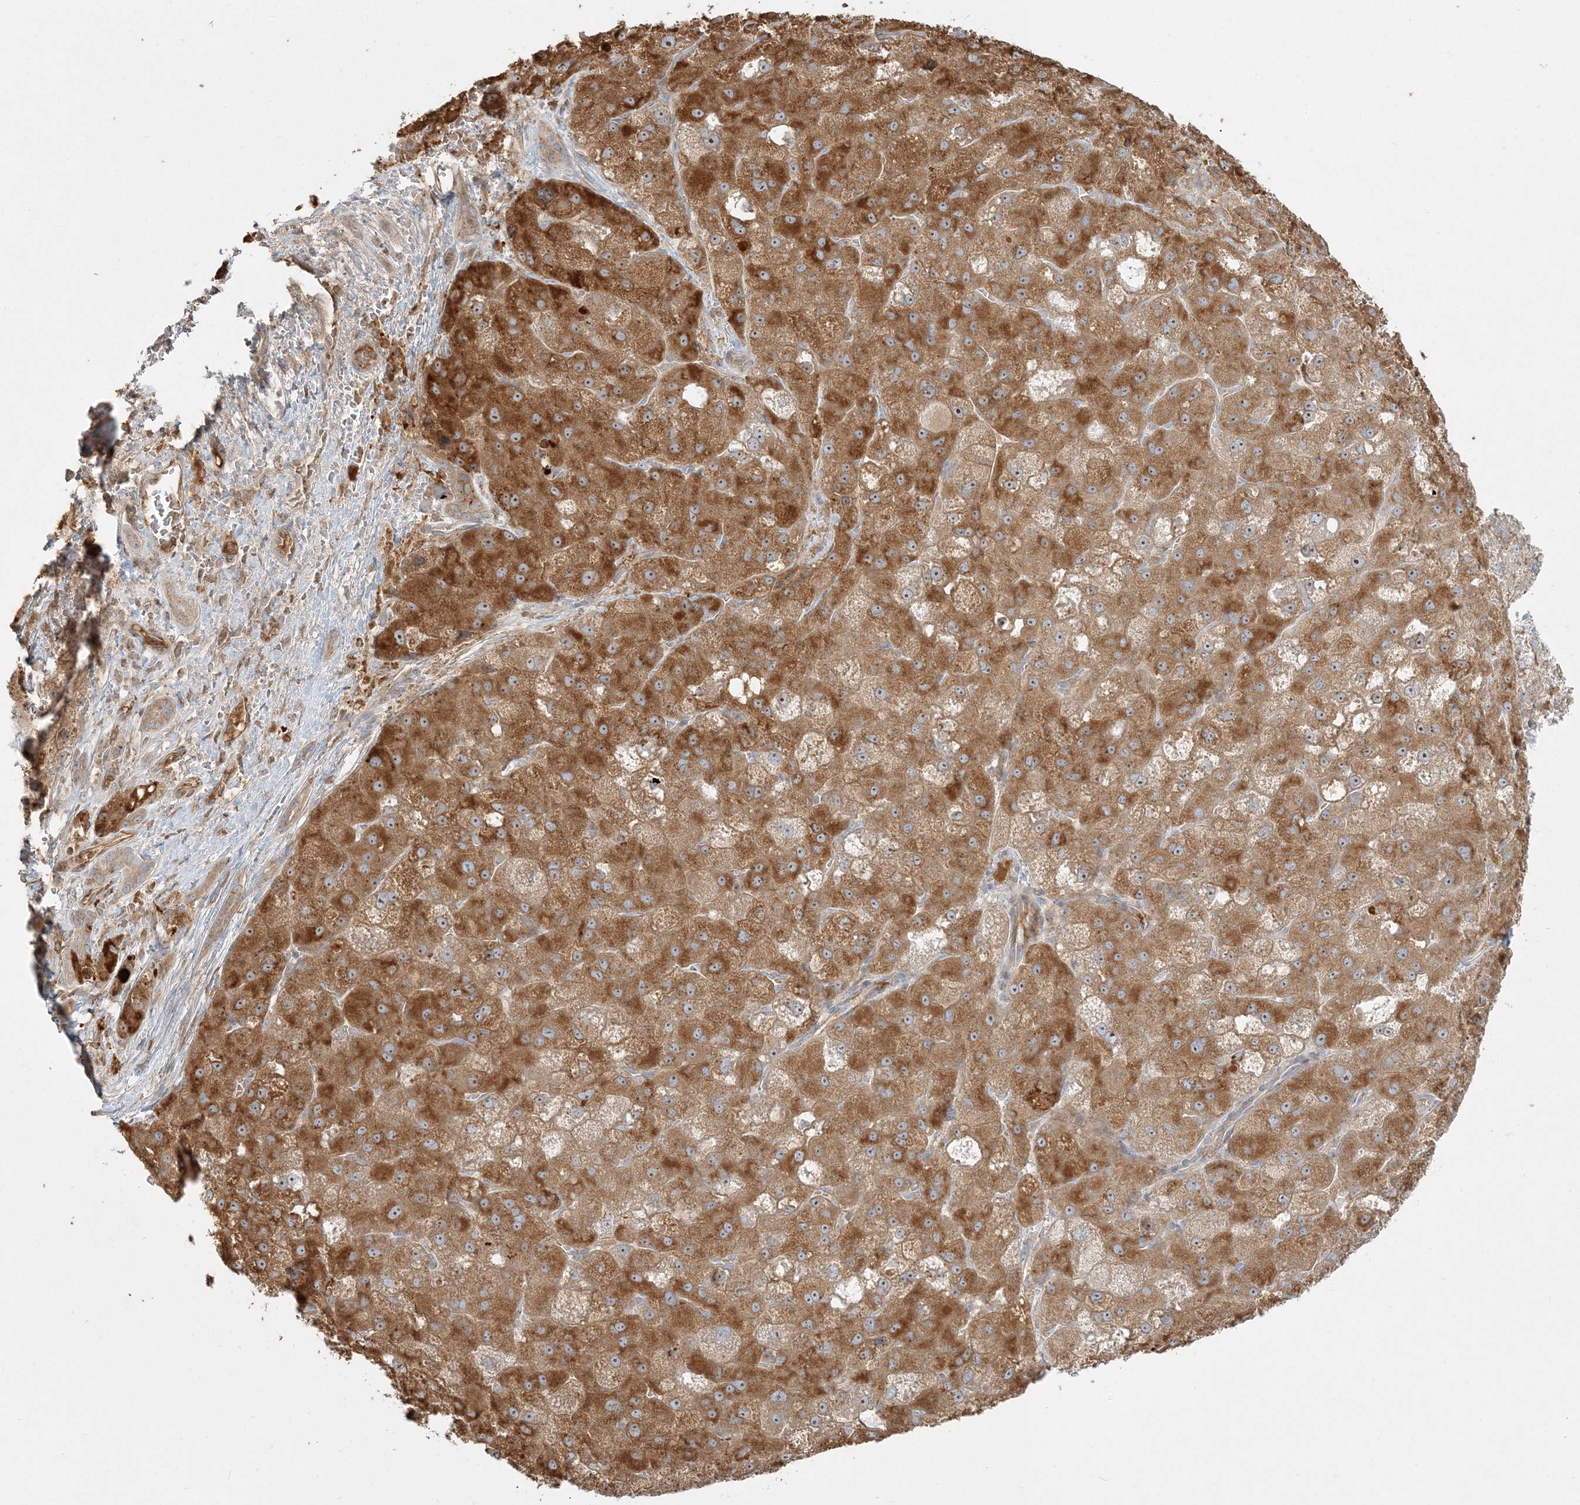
{"staining": {"intensity": "strong", "quantity": ">75%", "location": "cytoplasmic/membranous,nuclear"}, "tissue": "liver cancer", "cell_type": "Tumor cells", "image_type": "cancer", "snomed": [{"axis": "morphology", "description": "Carcinoma, Hepatocellular, NOS"}, {"axis": "topography", "description": "Liver"}], "caption": "A high-resolution image shows IHC staining of liver cancer (hepatocellular carcinoma), which demonstrates strong cytoplasmic/membranous and nuclear staining in about >75% of tumor cells. (IHC, brightfield microscopy, high magnification).", "gene": "AP1AR", "patient": {"sex": "male", "age": 57}}